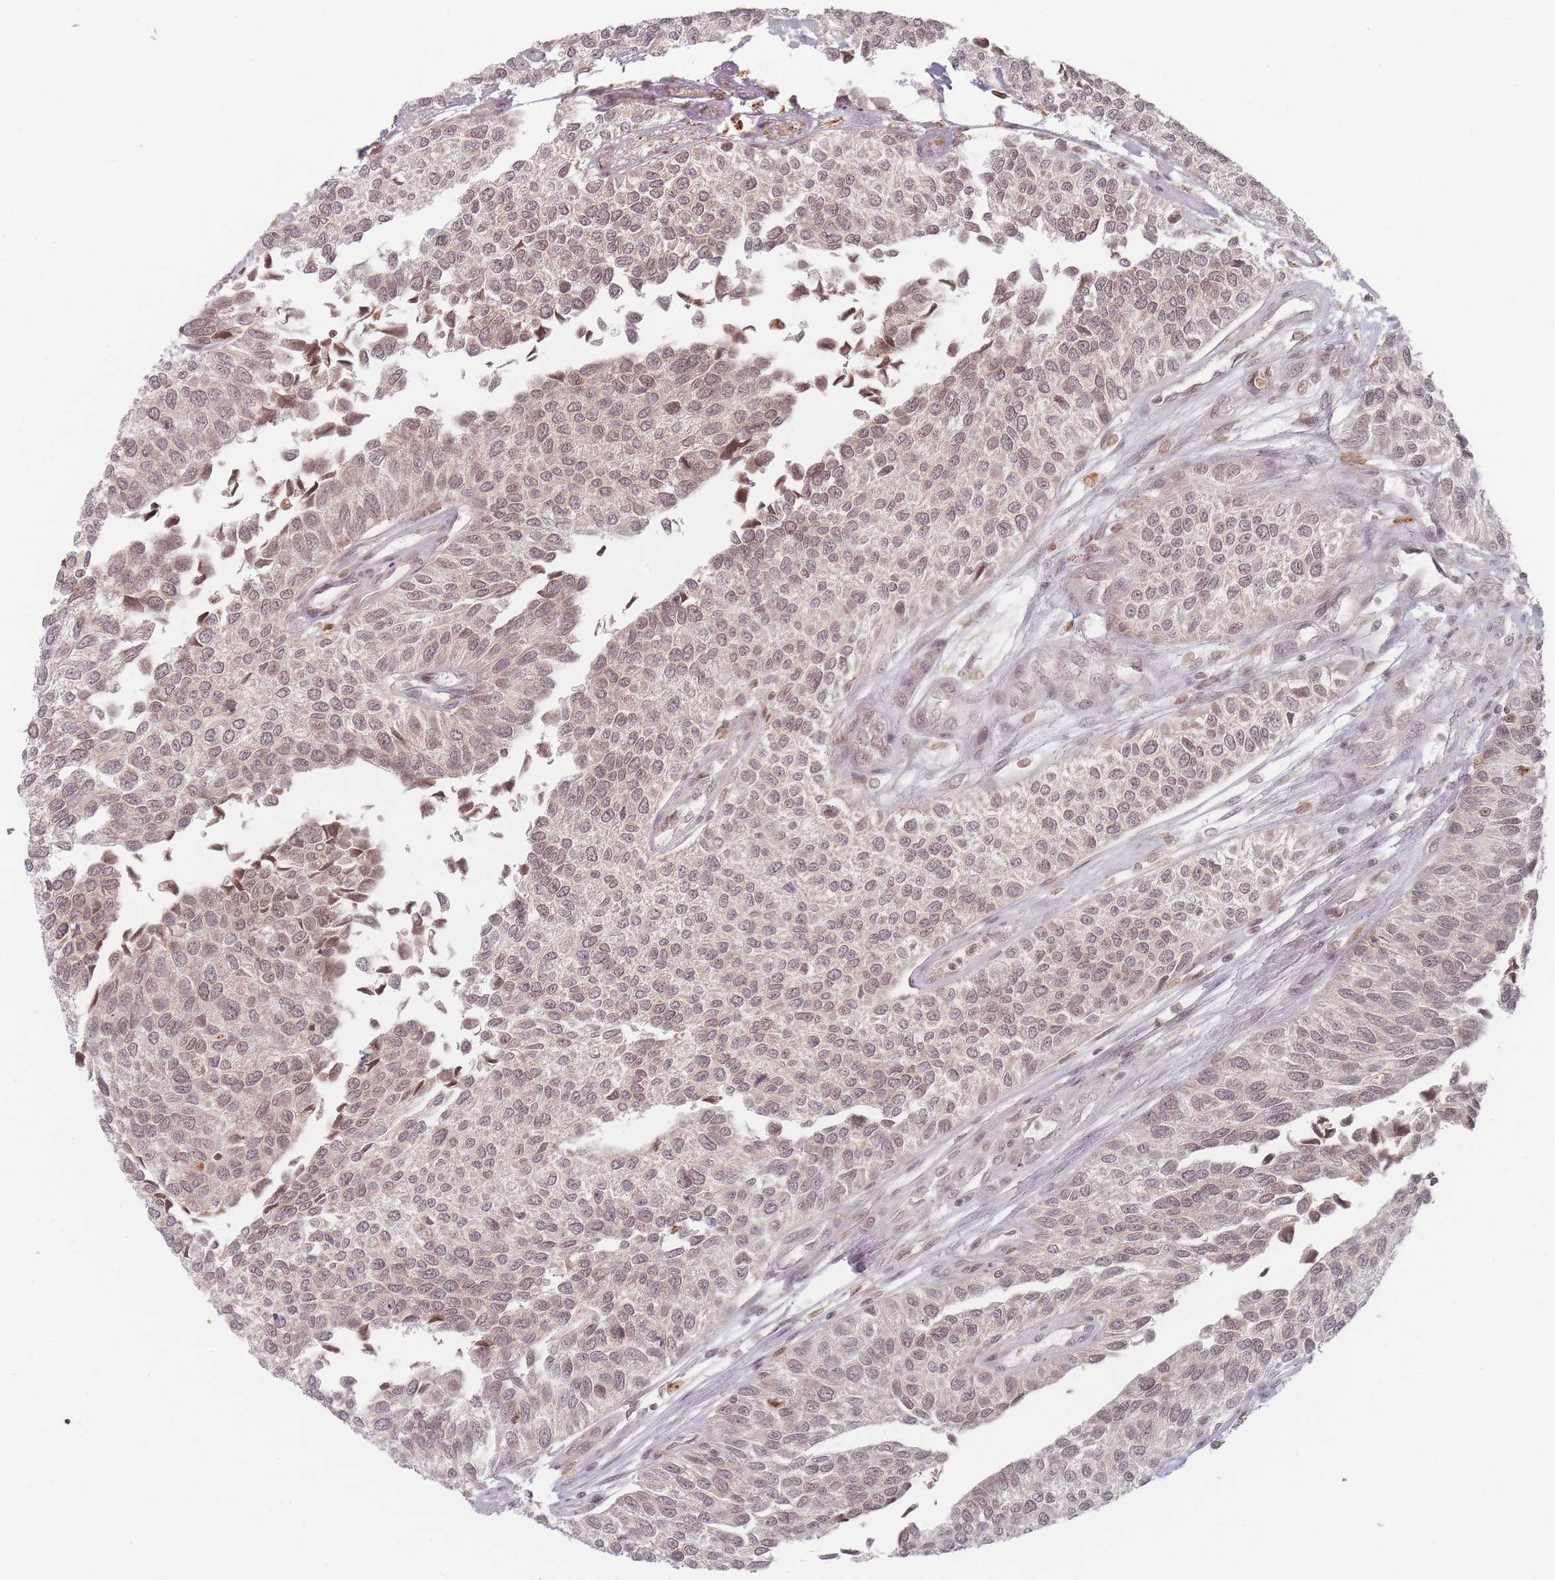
{"staining": {"intensity": "weak", "quantity": ">75%", "location": "nuclear"}, "tissue": "urothelial cancer", "cell_type": "Tumor cells", "image_type": "cancer", "snomed": [{"axis": "morphology", "description": "Urothelial carcinoma, NOS"}, {"axis": "topography", "description": "Urinary bladder"}], "caption": "Immunohistochemistry (IHC) staining of urothelial cancer, which displays low levels of weak nuclear positivity in approximately >75% of tumor cells indicating weak nuclear protein expression. The staining was performed using DAB (brown) for protein detection and nuclei were counterstained in hematoxylin (blue).", "gene": "SPATA45", "patient": {"sex": "male", "age": 55}}